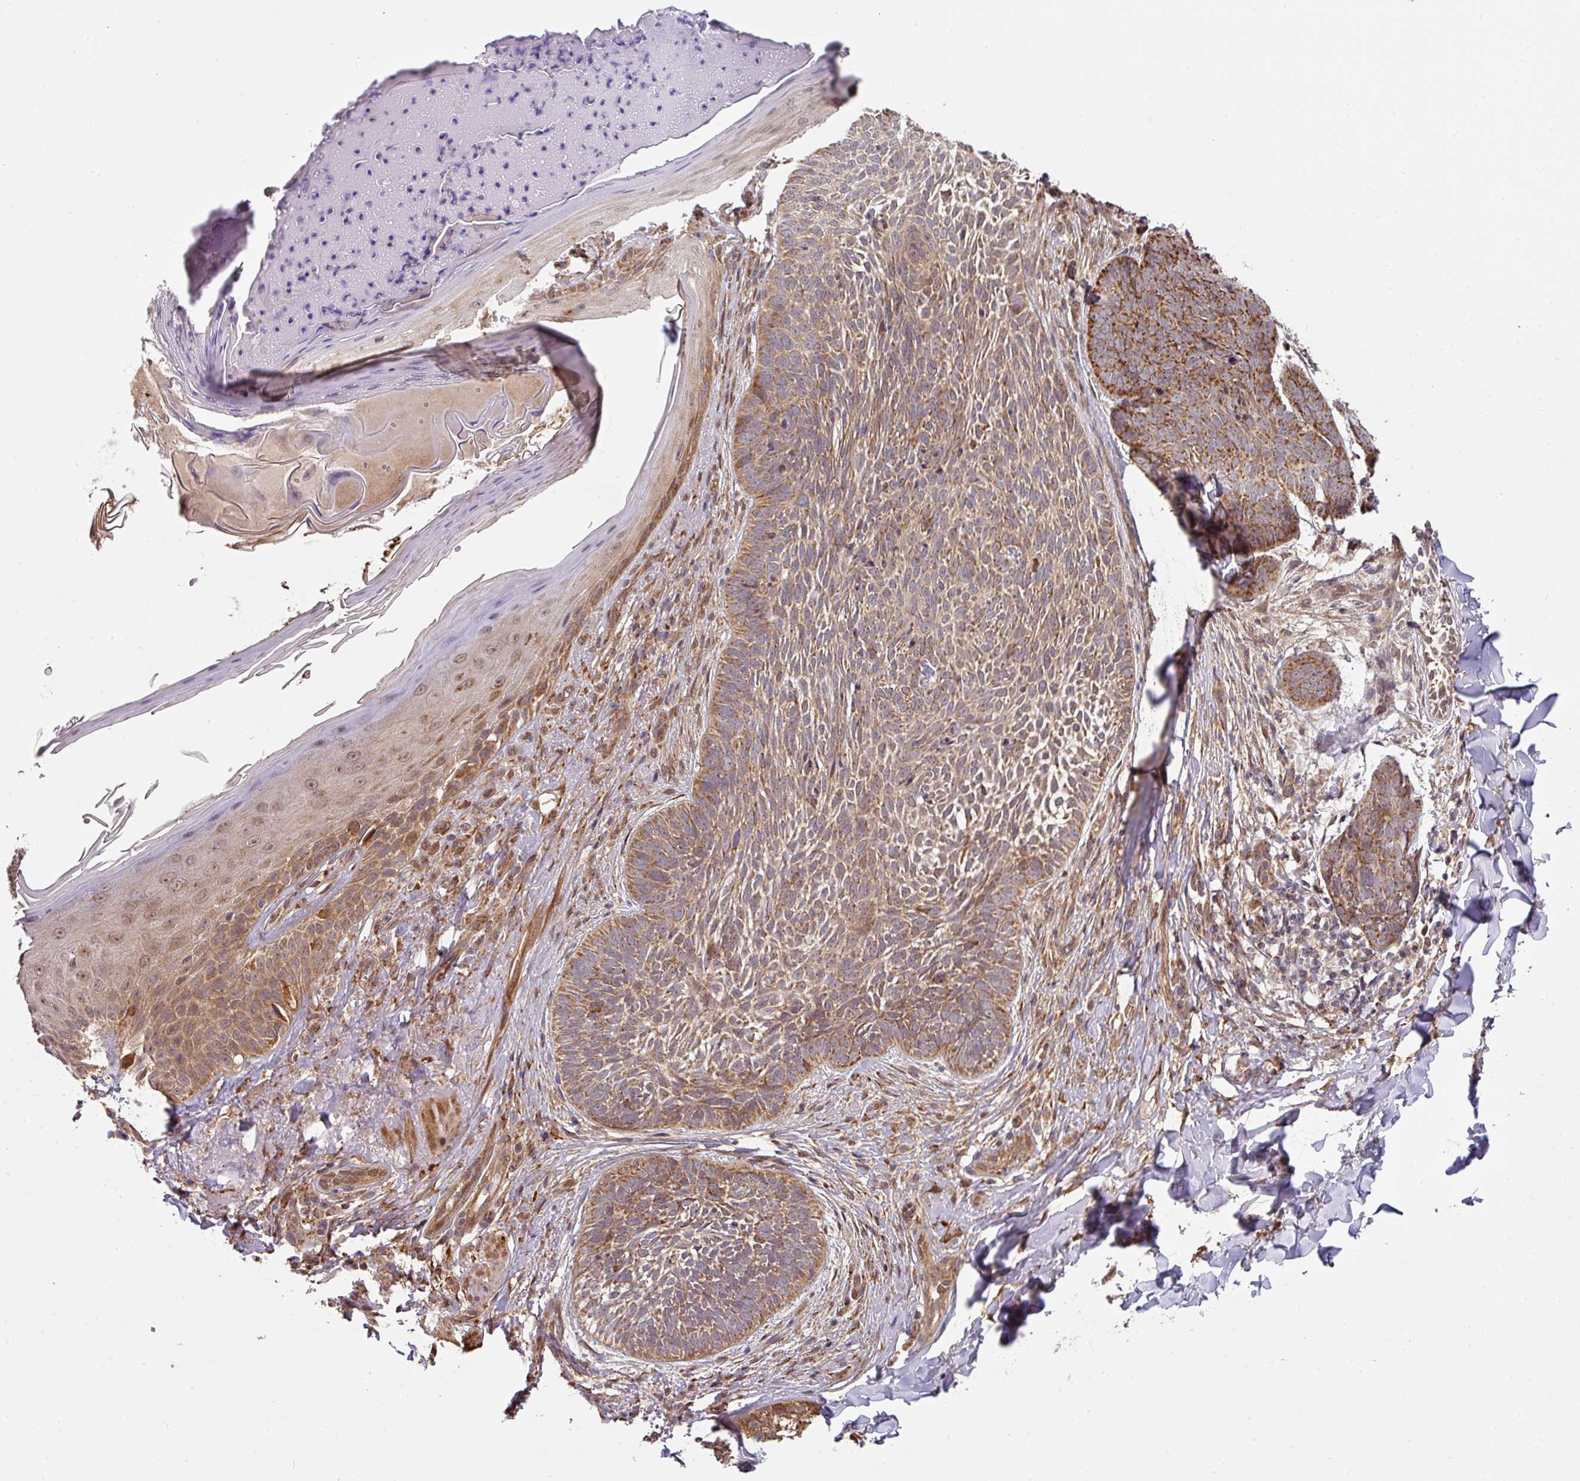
{"staining": {"intensity": "moderate", "quantity": ">75%", "location": "cytoplasmic/membranous"}, "tissue": "skin cancer", "cell_type": "Tumor cells", "image_type": "cancer", "snomed": [{"axis": "morphology", "description": "Basal cell carcinoma"}, {"axis": "topography", "description": "Skin"}], "caption": "DAB (3,3'-diaminobenzidine) immunohistochemical staining of skin cancer (basal cell carcinoma) reveals moderate cytoplasmic/membranous protein positivity in about >75% of tumor cells.", "gene": "STK35", "patient": {"sex": "female", "age": 61}}